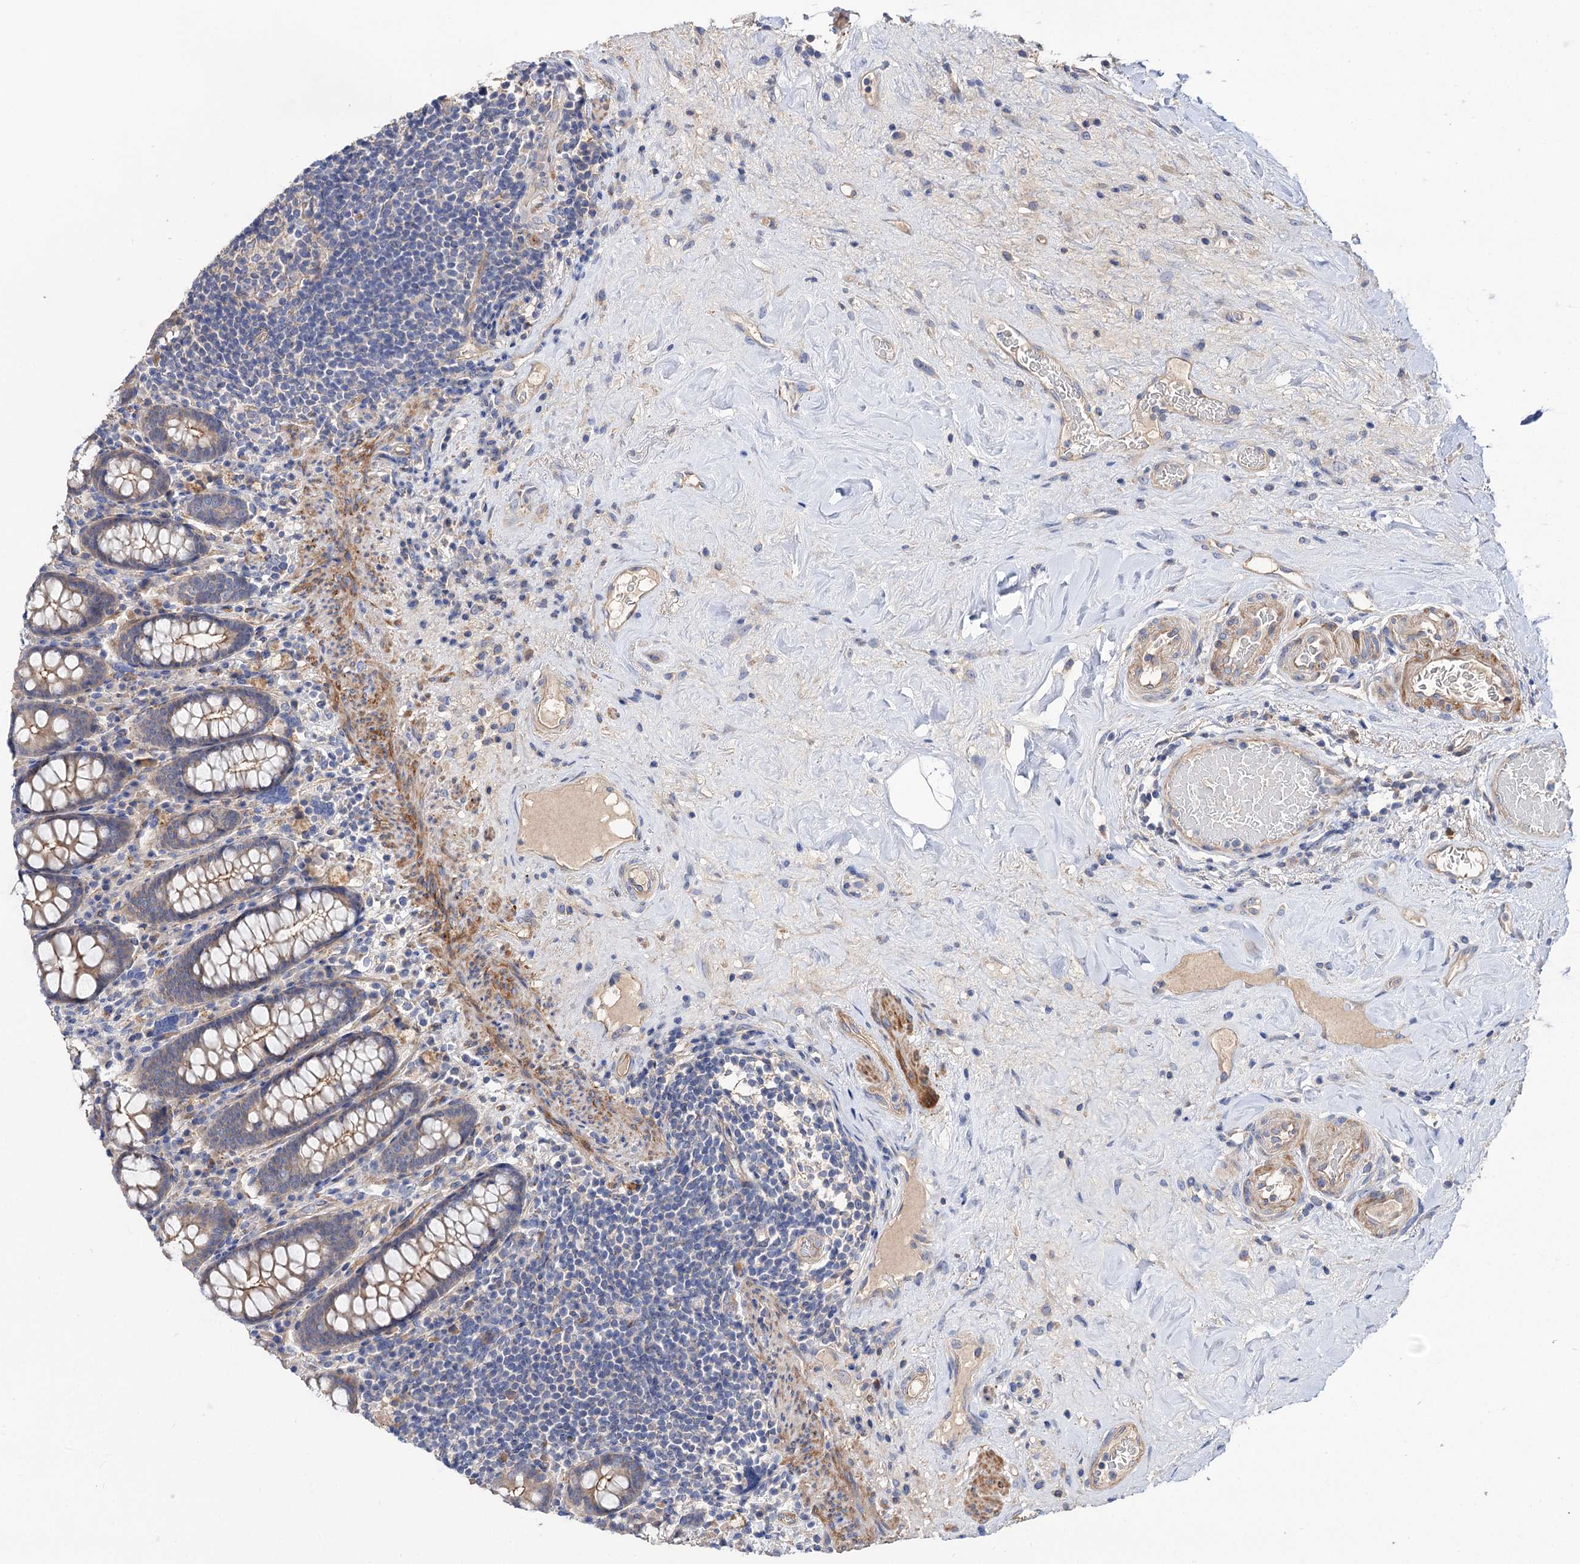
{"staining": {"intensity": "weak", "quantity": ">75%", "location": "cytoplasmic/membranous"}, "tissue": "colon", "cell_type": "Endothelial cells", "image_type": "normal", "snomed": [{"axis": "morphology", "description": "Normal tissue, NOS"}, {"axis": "topography", "description": "Colon"}], "caption": "This photomicrograph reveals IHC staining of normal colon, with low weak cytoplasmic/membranous positivity in about >75% of endothelial cells.", "gene": "NUDCD2", "patient": {"sex": "female", "age": 79}}